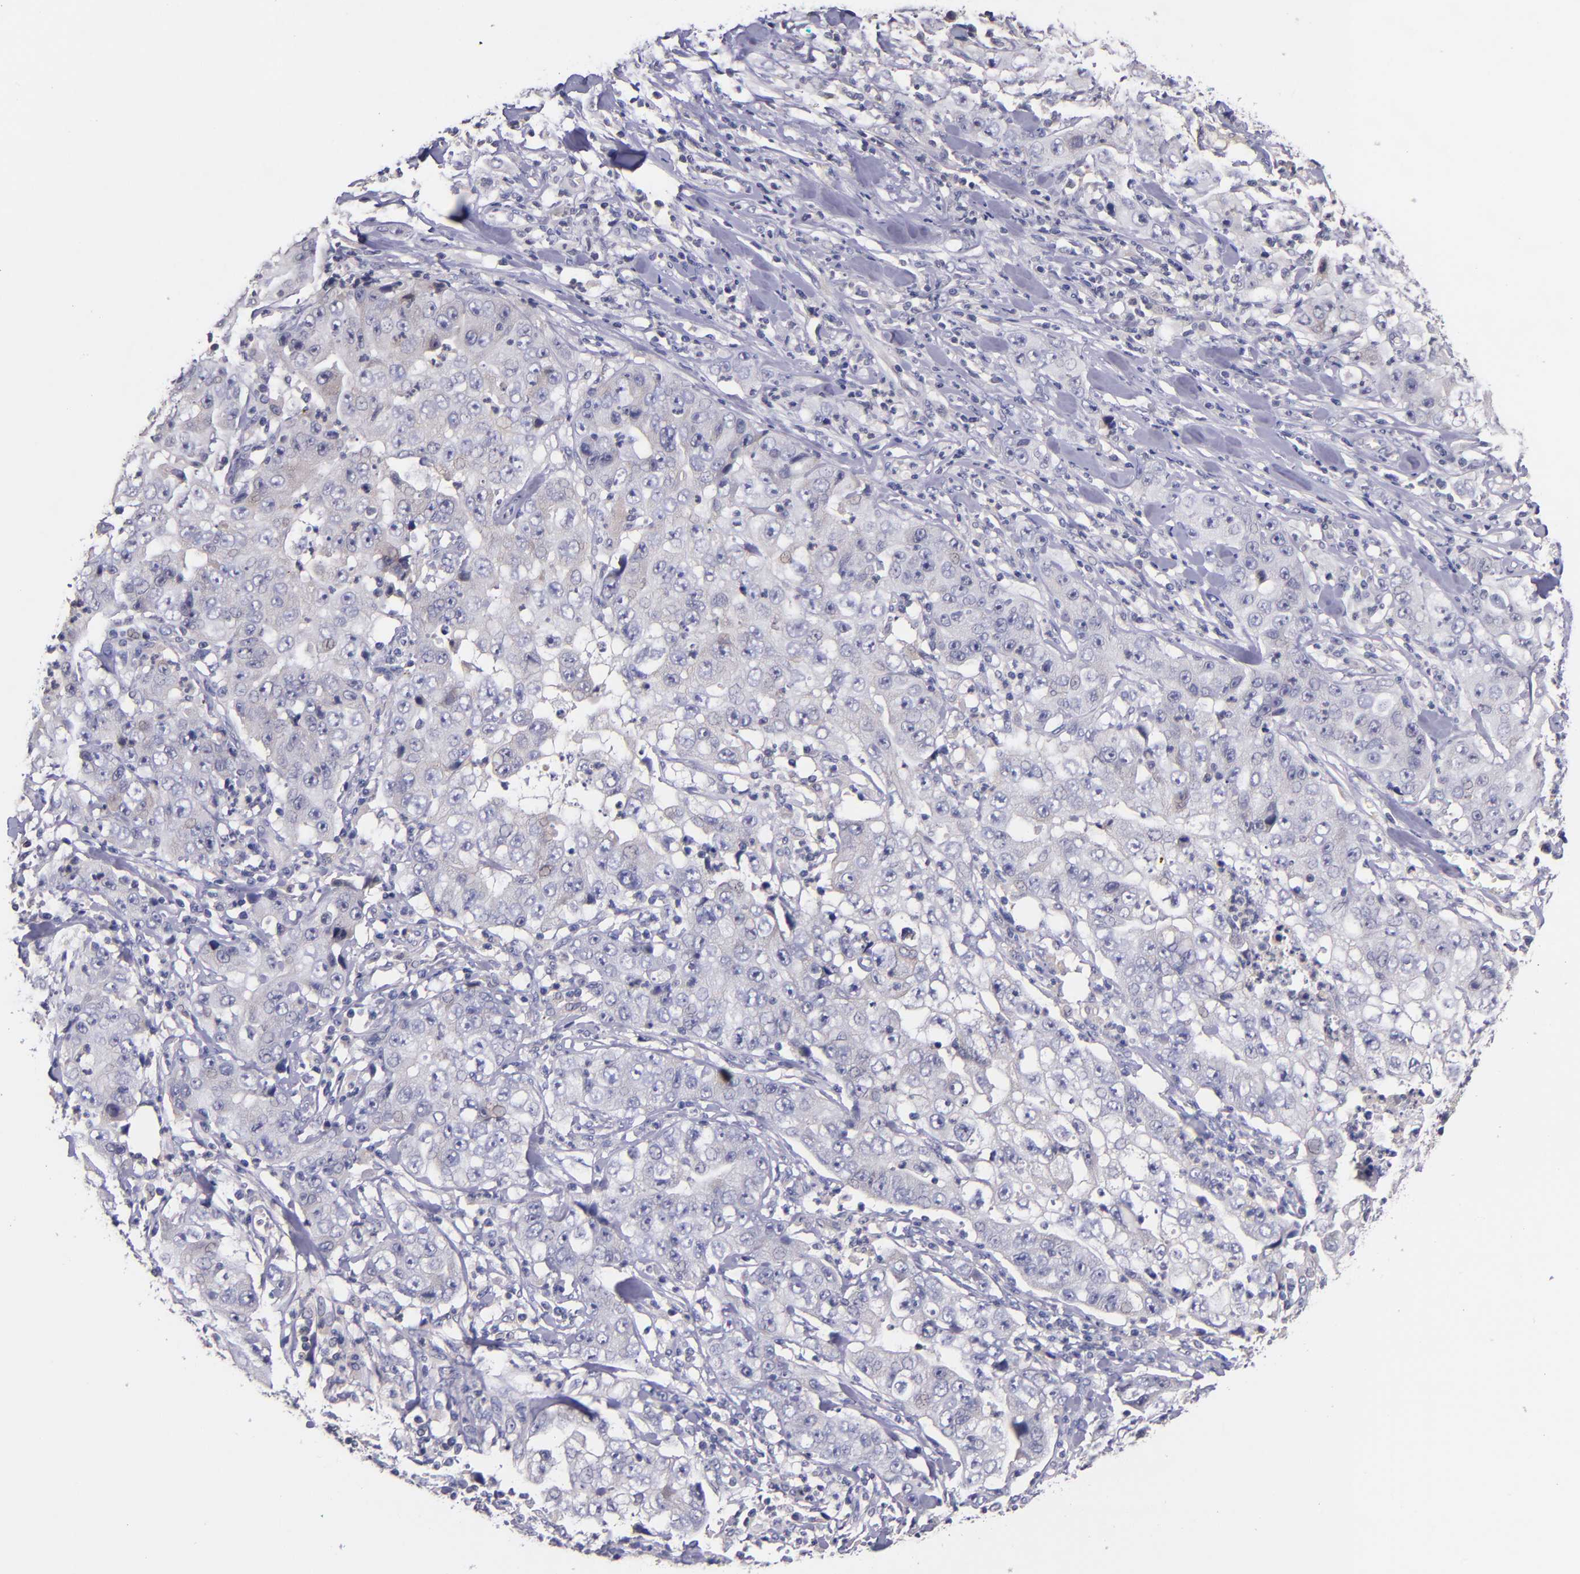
{"staining": {"intensity": "negative", "quantity": "none", "location": "none"}, "tissue": "lung cancer", "cell_type": "Tumor cells", "image_type": "cancer", "snomed": [{"axis": "morphology", "description": "Squamous cell carcinoma, NOS"}, {"axis": "topography", "description": "Lung"}], "caption": "DAB immunohistochemical staining of human lung cancer shows no significant positivity in tumor cells.", "gene": "RBP4", "patient": {"sex": "male", "age": 64}}